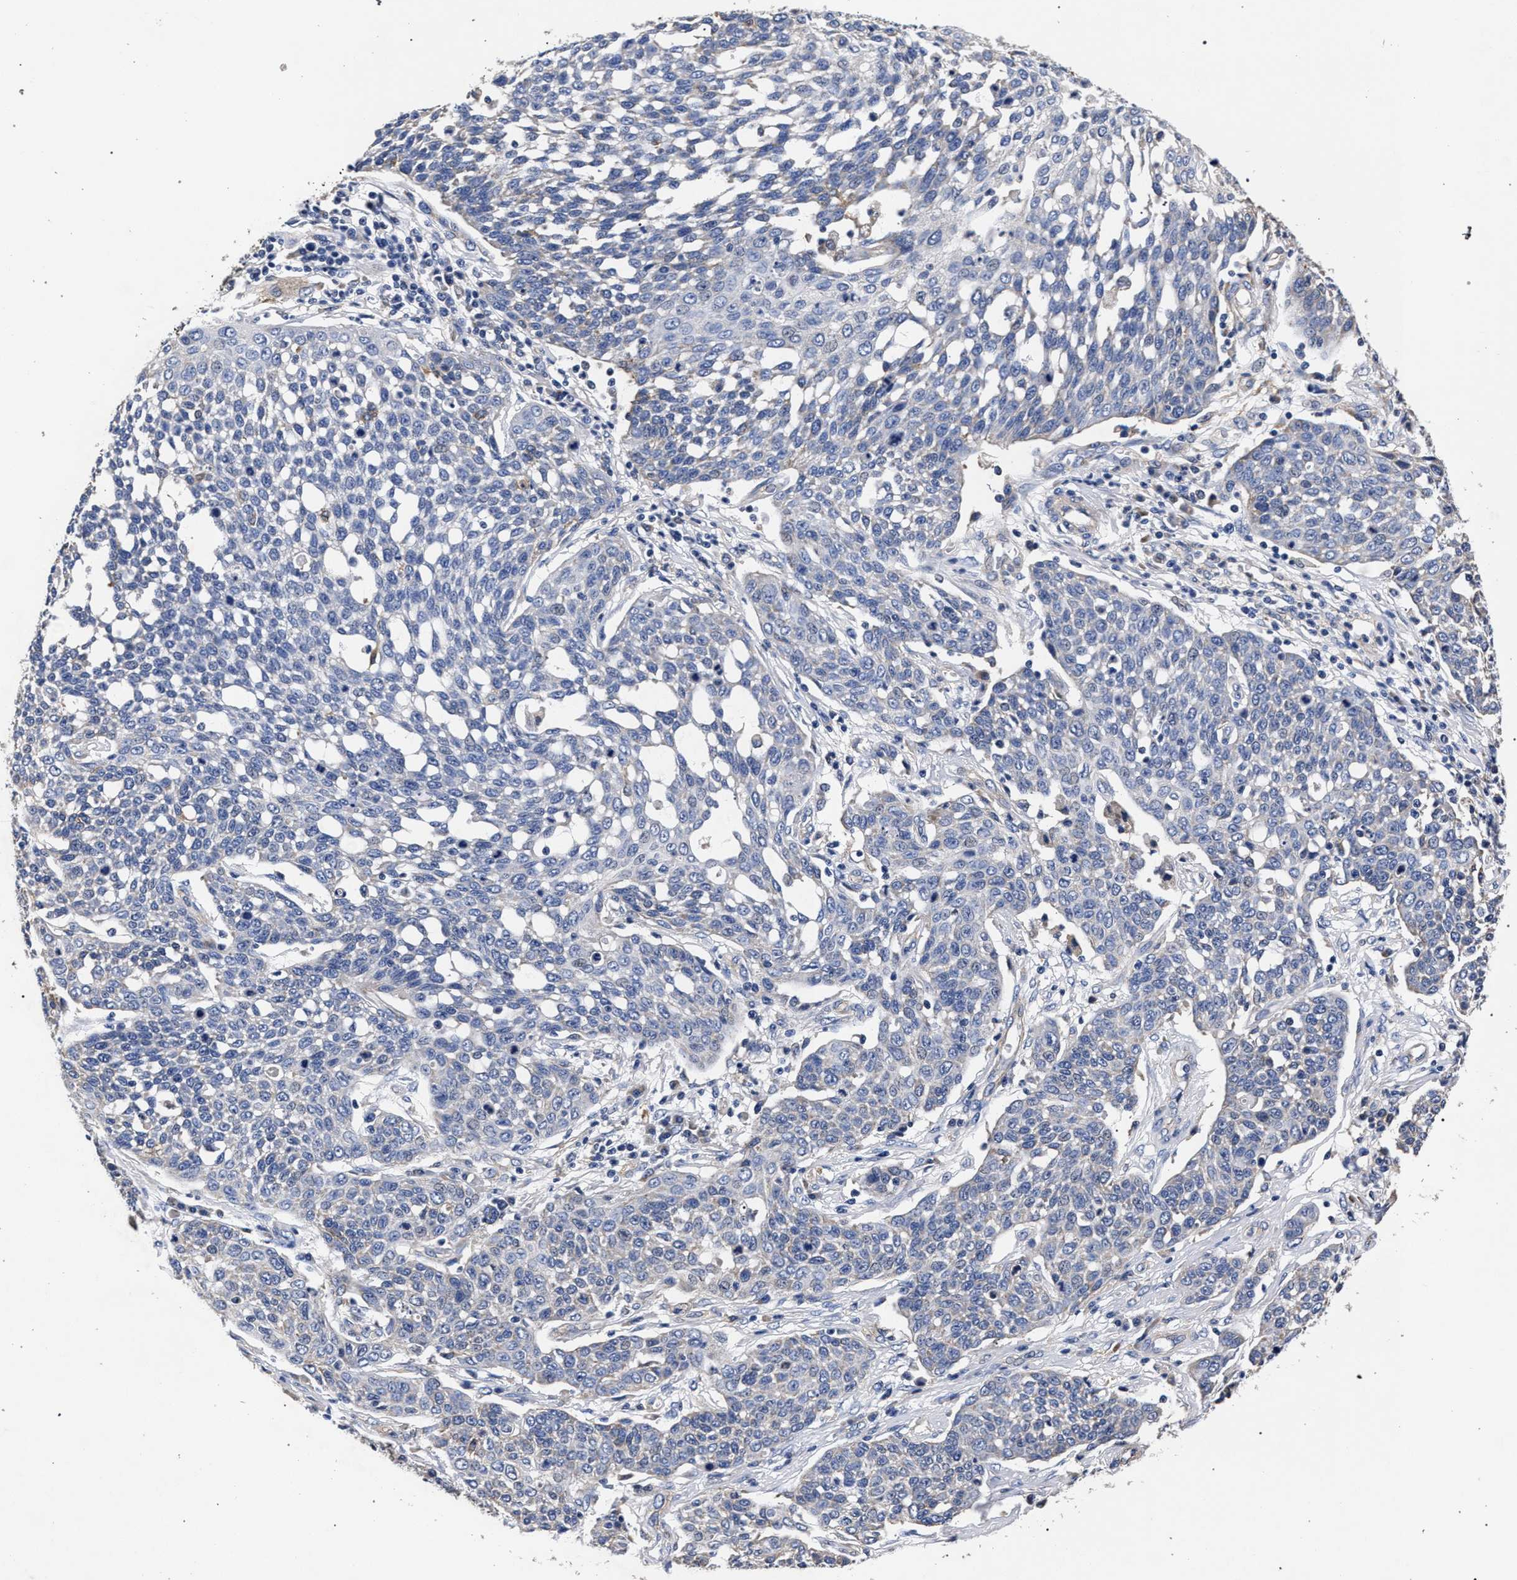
{"staining": {"intensity": "negative", "quantity": "none", "location": "none"}, "tissue": "cervical cancer", "cell_type": "Tumor cells", "image_type": "cancer", "snomed": [{"axis": "morphology", "description": "Squamous cell carcinoma, NOS"}, {"axis": "topography", "description": "Cervix"}], "caption": "Immunohistochemistry (IHC) micrograph of human cervical cancer stained for a protein (brown), which exhibits no positivity in tumor cells.", "gene": "CFAP95", "patient": {"sex": "female", "age": 34}}